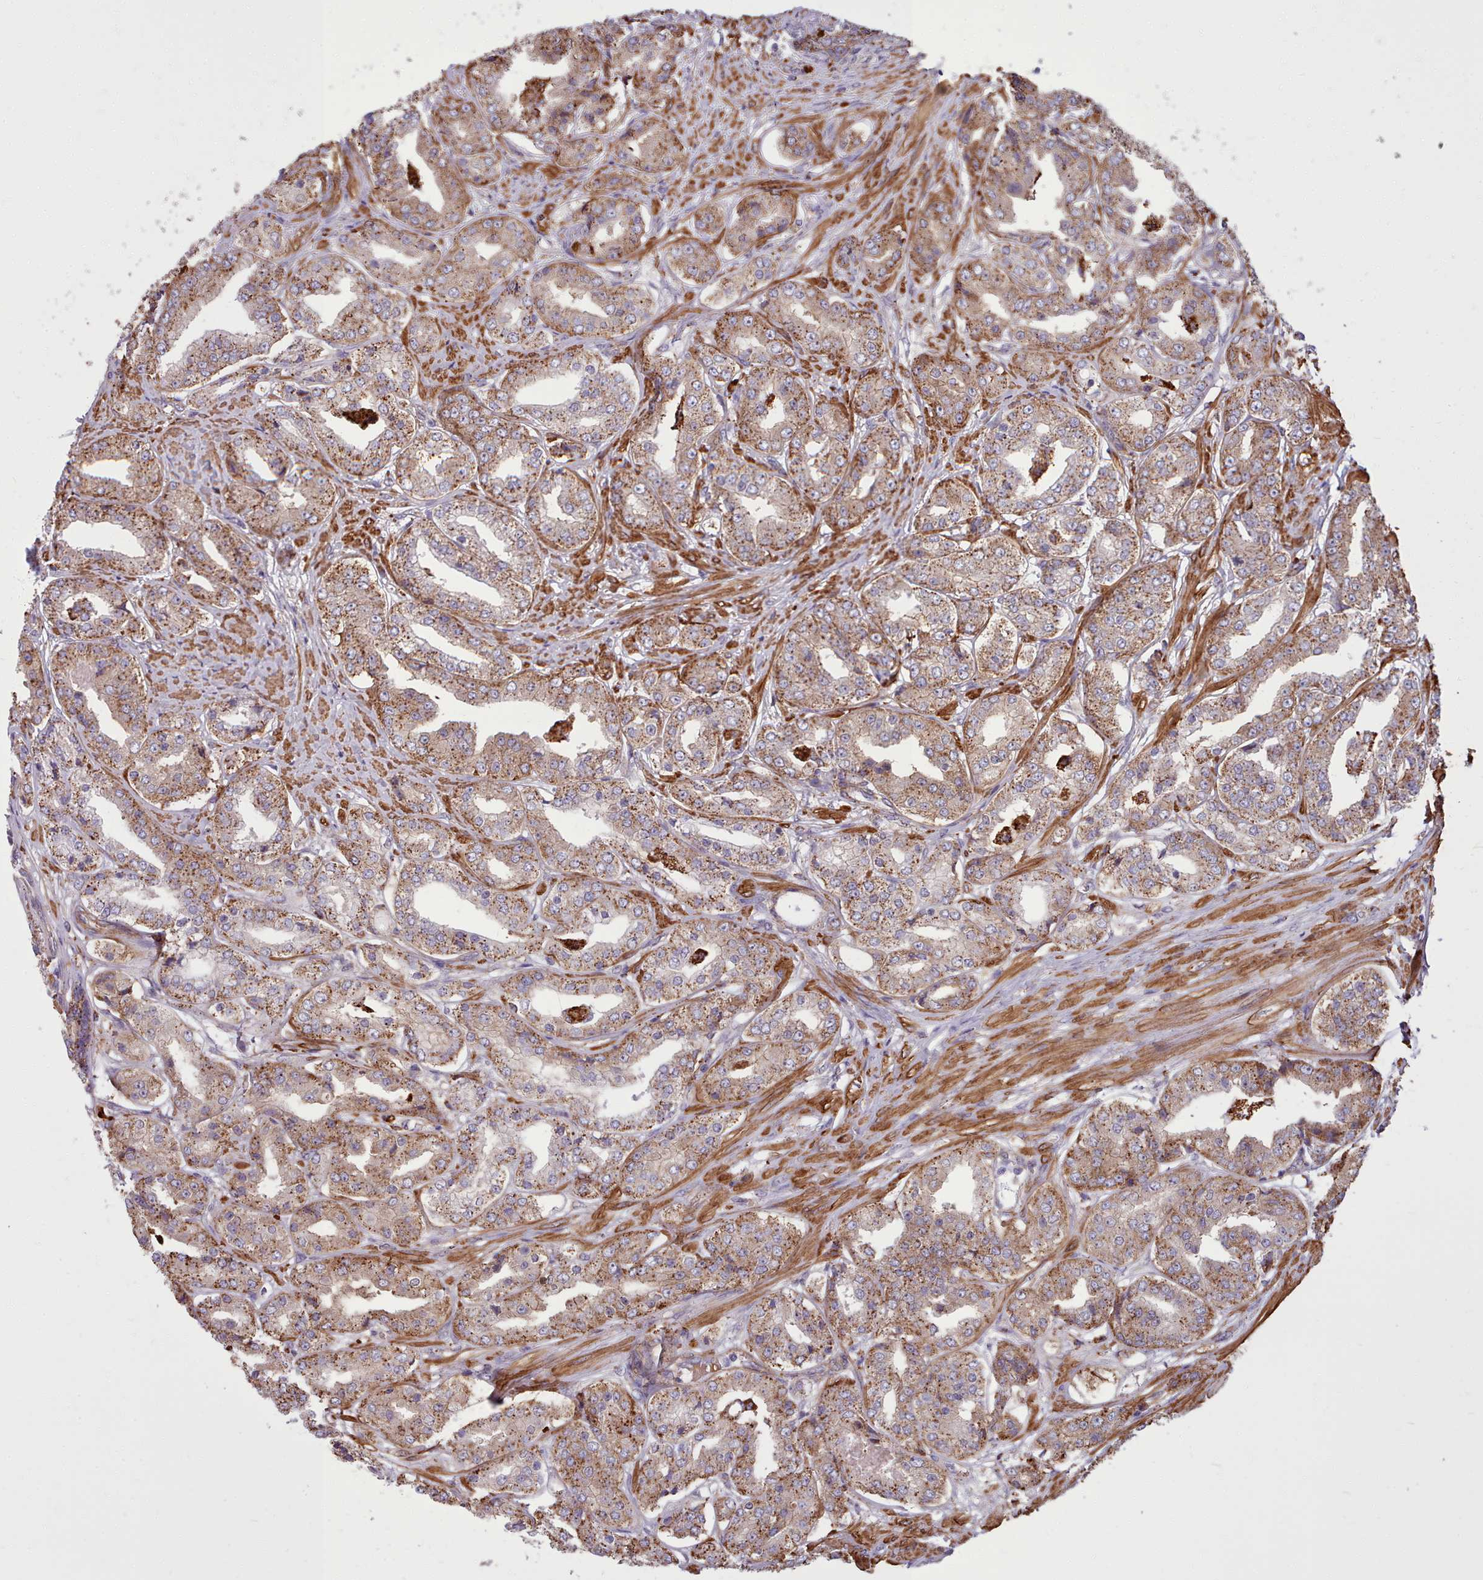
{"staining": {"intensity": "moderate", "quantity": ">75%", "location": "cytoplasmic/membranous"}, "tissue": "prostate cancer", "cell_type": "Tumor cells", "image_type": "cancer", "snomed": [{"axis": "morphology", "description": "Adenocarcinoma, High grade"}, {"axis": "topography", "description": "Prostate"}], "caption": "Immunohistochemical staining of prostate adenocarcinoma (high-grade) demonstrates medium levels of moderate cytoplasmic/membranous positivity in approximately >75% of tumor cells.", "gene": "PACSIN3", "patient": {"sex": "male", "age": 63}}